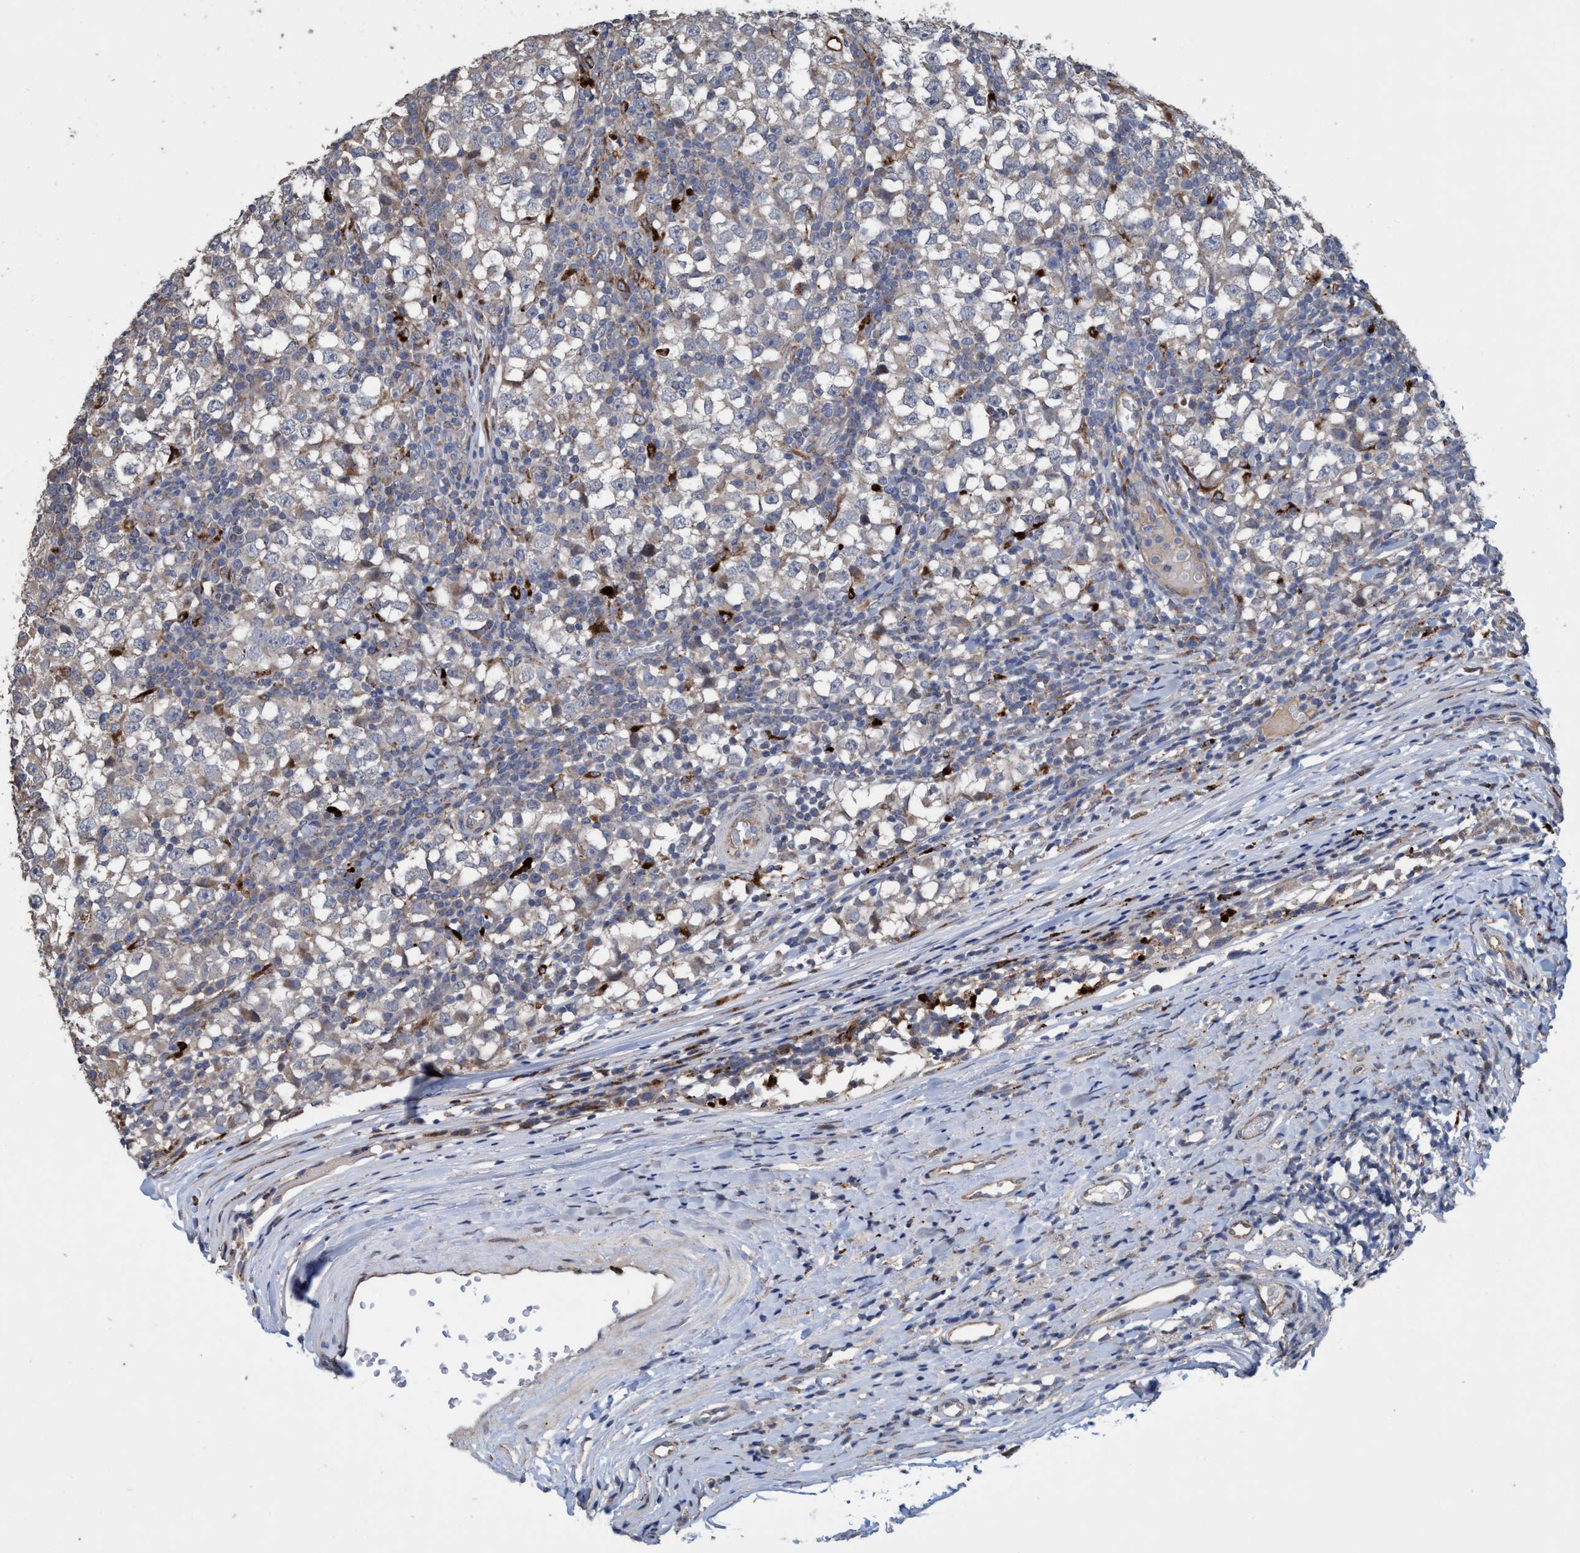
{"staining": {"intensity": "weak", "quantity": "25%-75%", "location": "cytoplasmic/membranous"}, "tissue": "testis cancer", "cell_type": "Tumor cells", "image_type": "cancer", "snomed": [{"axis": "morphology", "description": "Seminoma, NOS"}, {"axis": "topography", "description": "Testis"}], "caption": "Testis cancer (seminoma) was stained to show a protein in brown. There is low levels of weak cytoplasmic/membranous positivity in about 25%-75% of tumor cells. (DAB IHC with brightfield microscopy, high magnification).", "gene": "BBS9", "patient": {"sex": "male", "age": 65}}